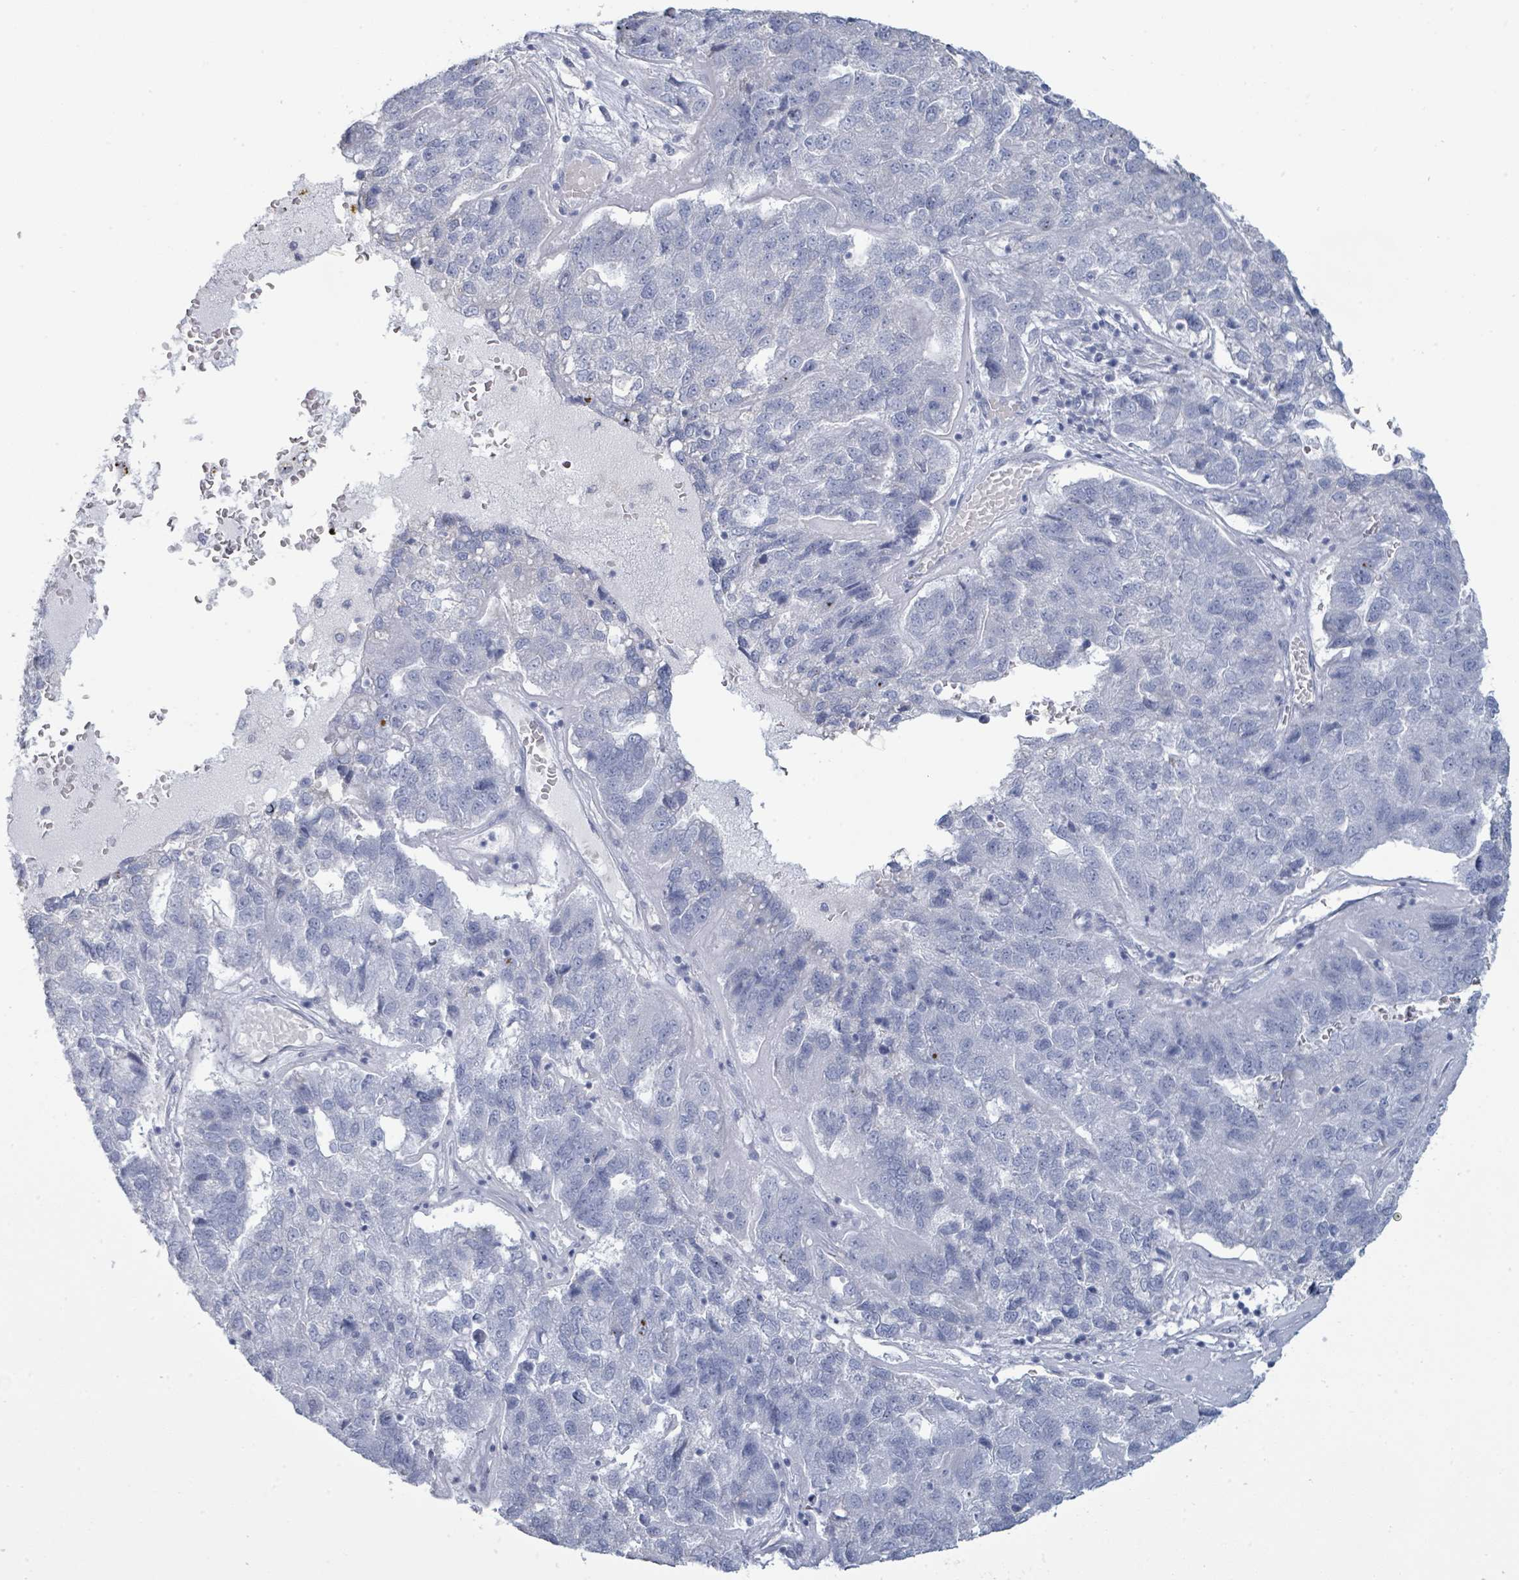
{"staining": {"intensity": "negative", "quantity": "none", "location": "none"}, "tissue": "pancreatic cancer", "cell_type": "Tumor cells", "image_type": "cancer", "snomed": [{"axis": "morphology", "description": "Adenocarcinoma, NOS"}, {"axis": "topography", "description": "Pancreas"}], "caption": "Immunohistochemistry (IHC) photomicrograph of pancreatic adenocarcinoma stained for a protein (brown), which demonstrates no expression in tumor cells.", "gene": "PGA3", "patient": {"sex": "female", "age": 61}}